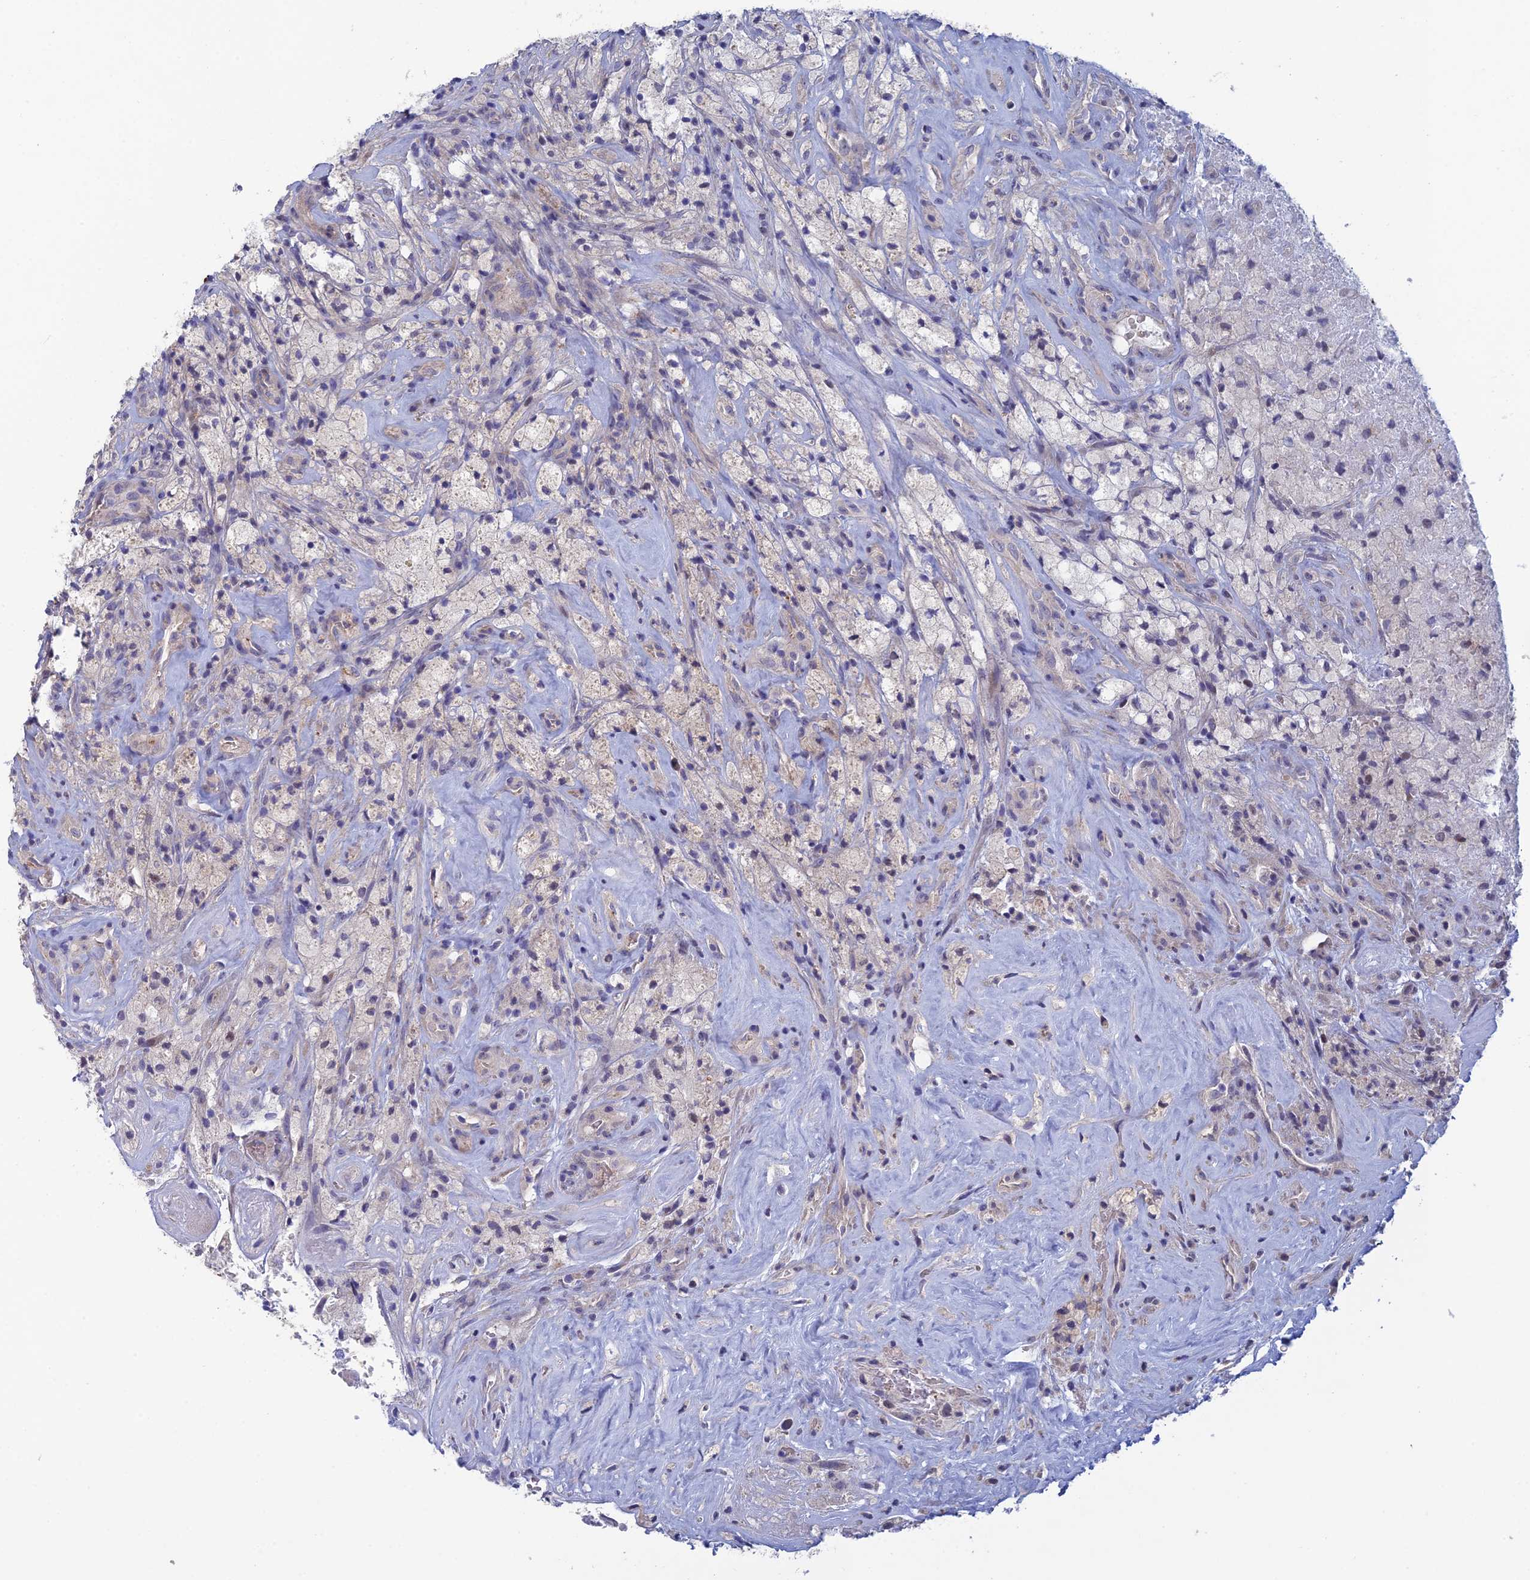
{"staining": {"intensity": "negative", "quantity": "none", "location": "none"}, "tissue": "glioma", "cell_type": "Tumor cells", "image_type": "cancer", "snomed": [{"axis": "morphology", "description": "Glioma, malignant, High grade"}, {"axis": "topography", "description": "Brain"}], "caption": "Human malignant glioma (high-grade) stained for a protein using immunohistochemistry demonstrates no staining in tumor cells.", "gene": "GIPC1", "patient": {"sex": "male", "age": 69}}